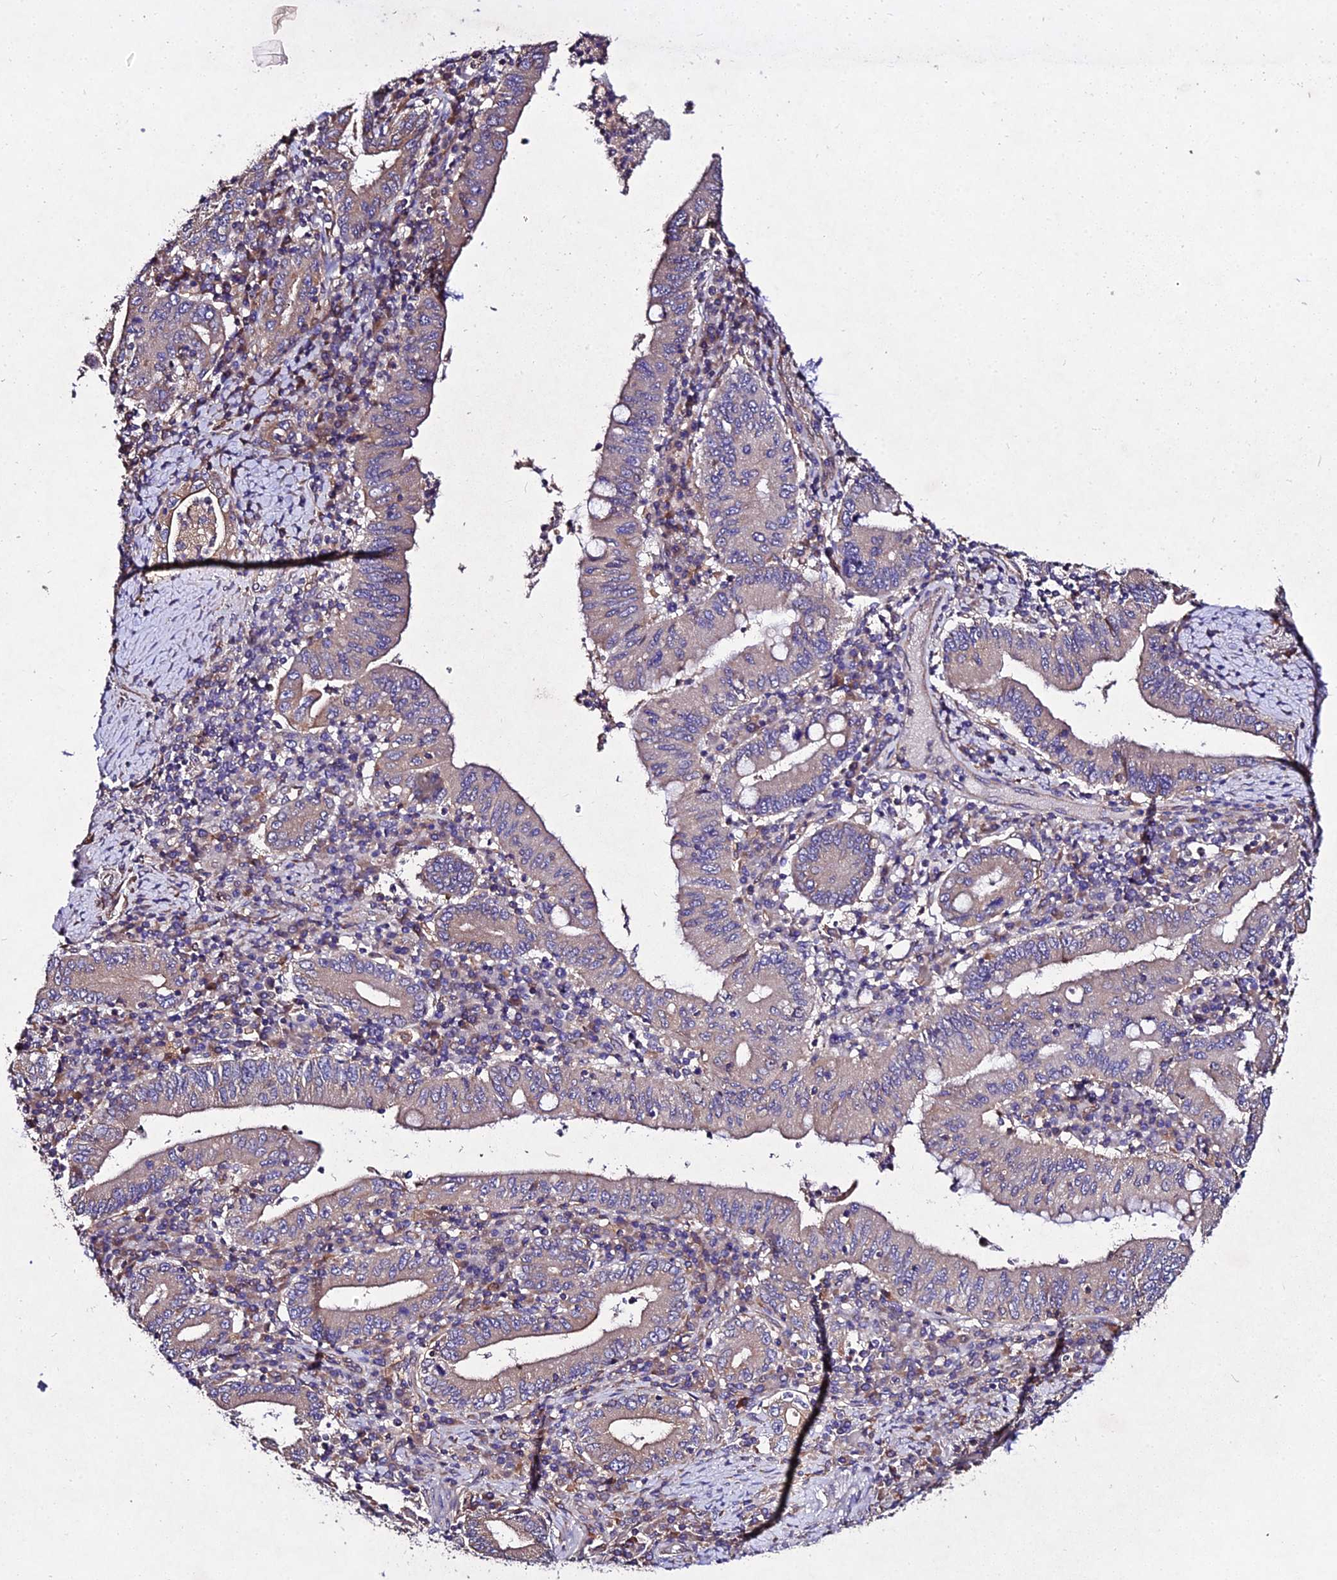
{"staining": {"intensity": "moderate", "quantity": "25%-75%", "location": "cytoplasmic/membranous"}, "tissue": "stomach cancer", "cell_type": "Tumor cells", "image_type": "cancer", "snomed": [{"axis": "morphology", "description": "Normal tissue, NOS"}, {"axis": "morphology", "description": "Adenocarcinoma, NOS"}, {"axis": "topography", "description": "Esophagus"}, {"axis": "topography", "description": "Stomach, upper"}, {"axis": "topography", "description": "Peripheral nerve tissue"}], "caption": "Stomach adenocarcinoma stained with a protein marker reveals moderate staining in tumor cells.", "gene": "AP3M2", "patient": {"sex": "male", "age": 62}}